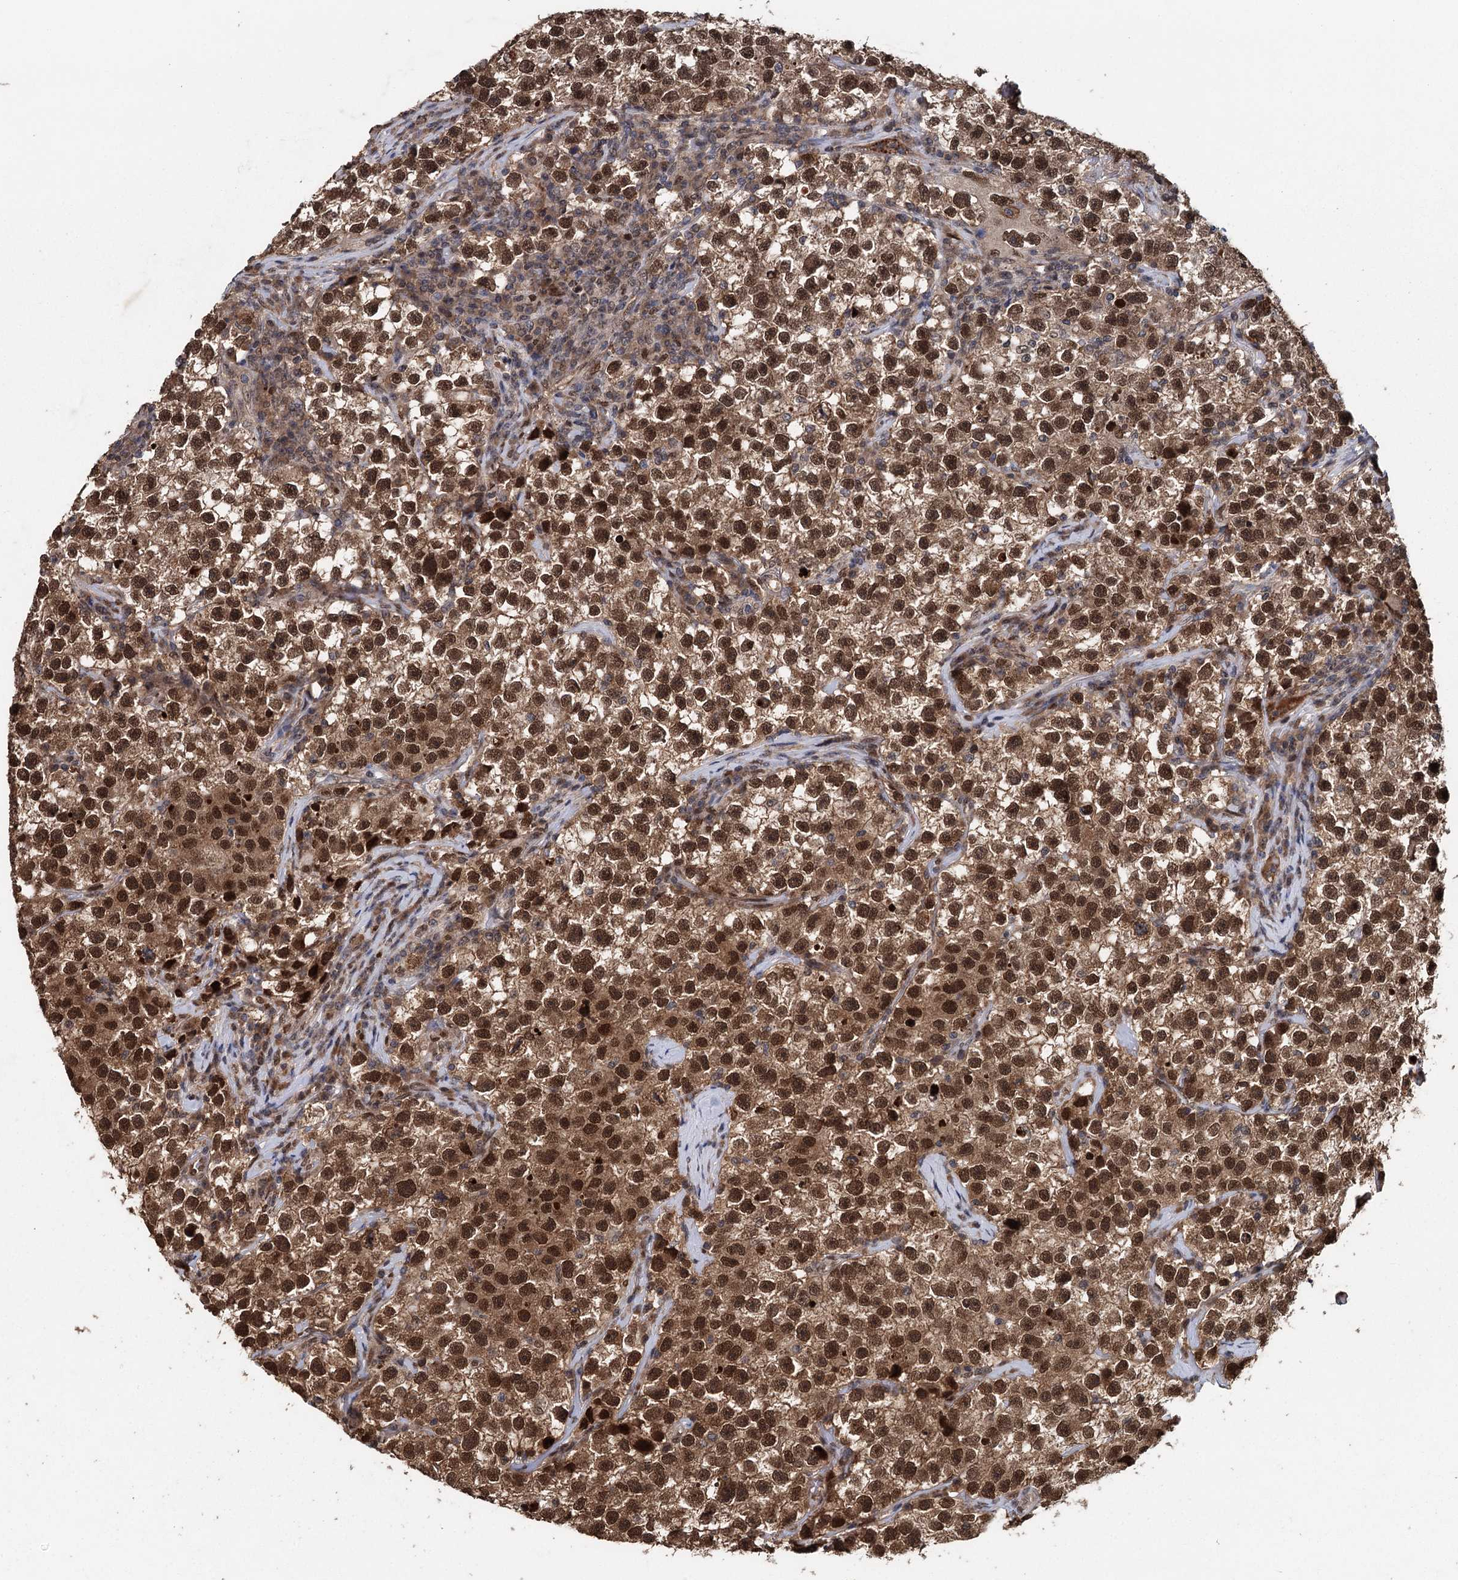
{"staining": {"intensity": "strong", "quantity": ">75%", "location": "cytoplasmic/membranous,nuclear"}, "tissue": "testis cancer", "cell_type": "Tumor cells", "image_type": "cancer", "snomed": [{"axis": "morphology", "description": "Seminoma, NOS"}, {"axis": "topography", "description": "Testis"}], "caption": "High-power microscopy captured an immunohistochemistry photomicrograph of testis cancer (seminoma), revealing strong cytoplasmic/membranous and nuclear positivity in about >75% of tumor cells.", "gene": "MYG1", "patient": {"sex": "male", "age": 22}}